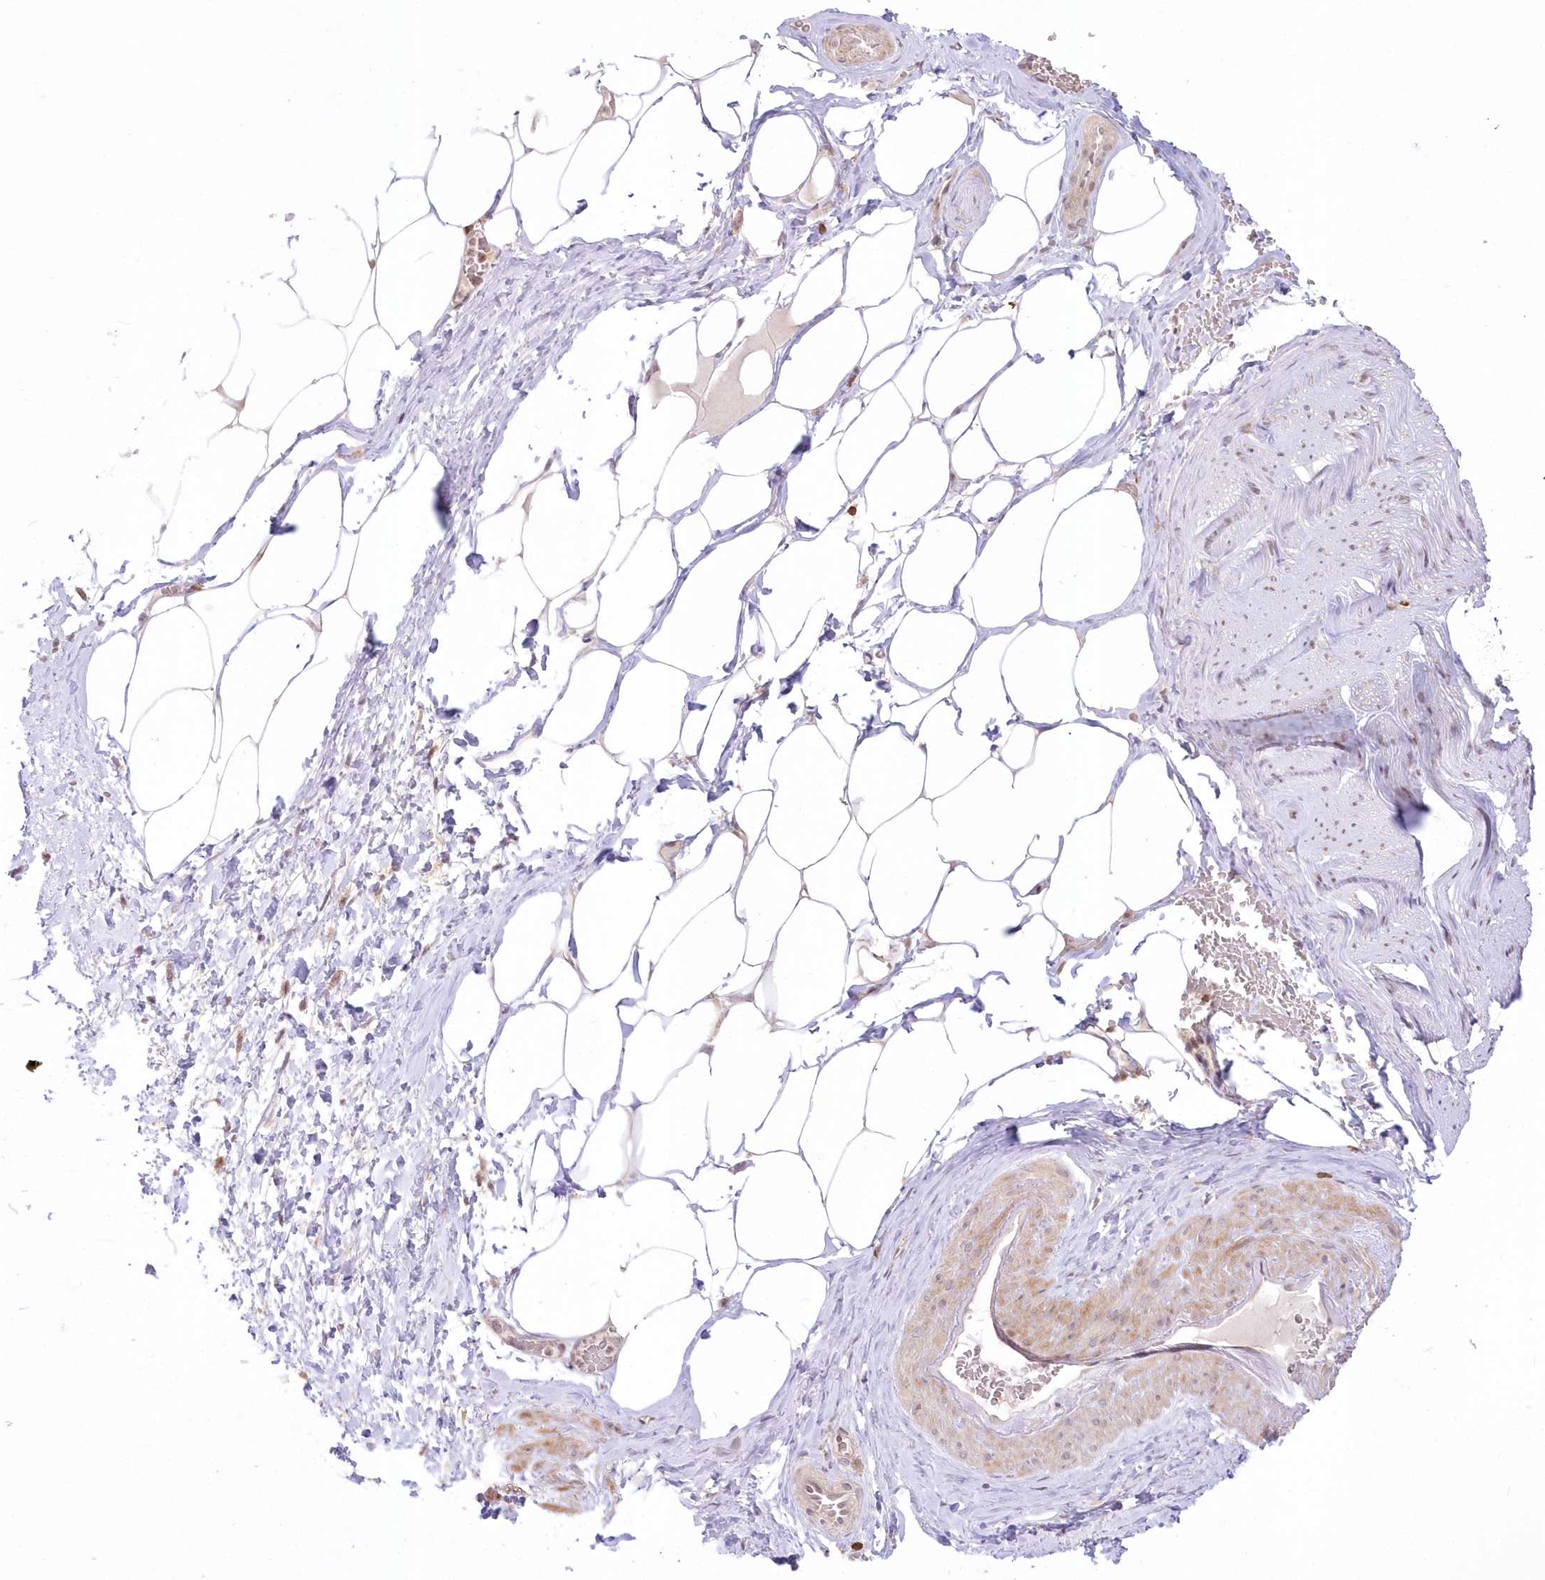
{"staining": {"intensity": "negative", "quantity": "none", "location": "none"}, "tissue": "adipose tissue", "cell_type": "Adipocytes", "image_type": "normal", "snomed": [{"axis": "morphology", "description": "Normal tissue, NOS"}, {"axis": "morphology", "description": "Adenocarcinoma, Low grade"}, {"axis": "topography", "description": "Prostate"}, {"axis": "topography", "description": "Peripheral nerve tissue"}], "caption": "Immunohistochemistry (IHC) of unremarkable adipose tissue reveals no positivity in adipocytes. The staining is performed using DAB brown chromogen with nuclei counter-stained in using hematoxylin.", "gene": "MTMR3", "patient": {"sex": "male", "age": 63}}